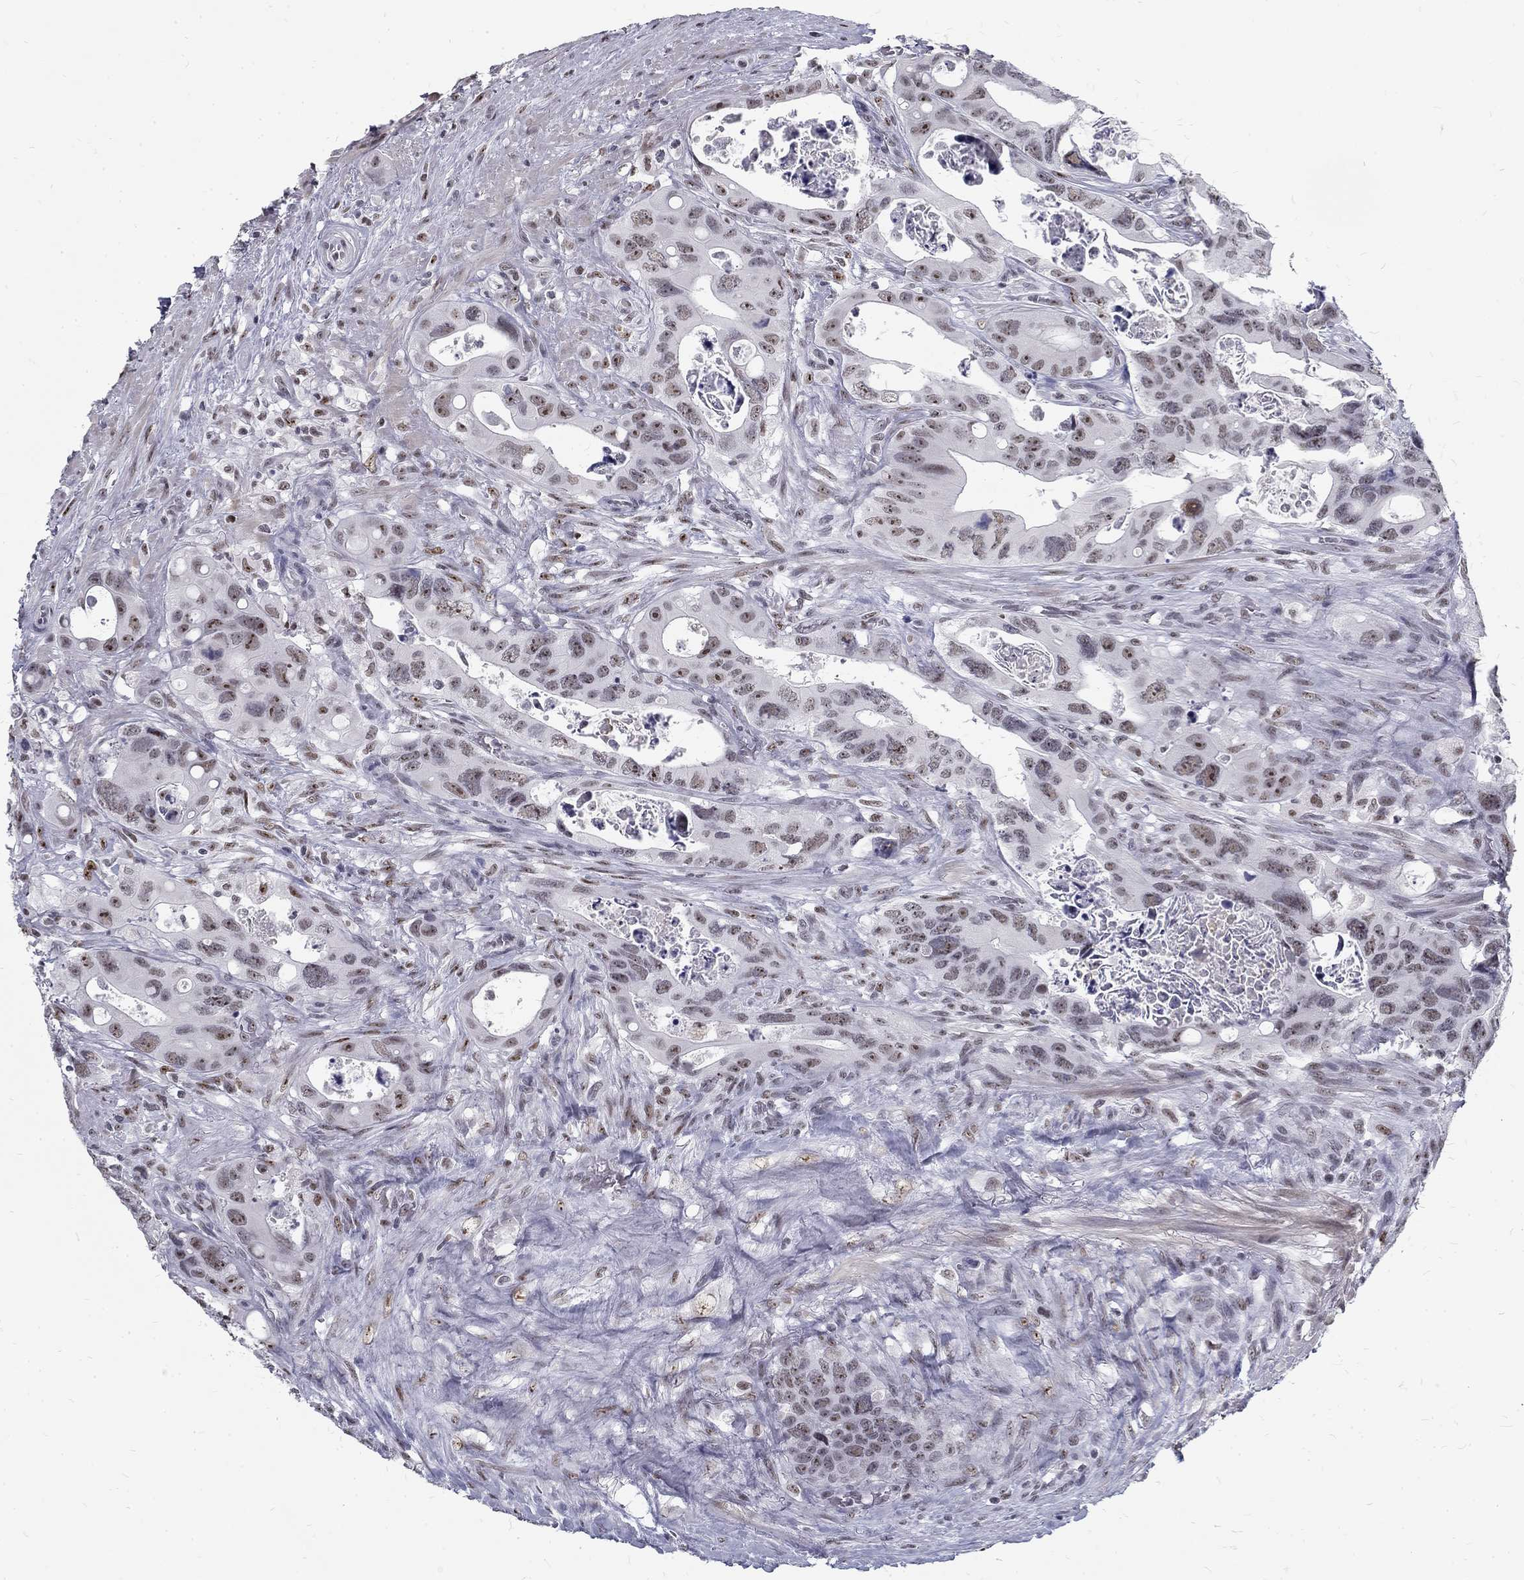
{"staining": {"intensity": "weak", "quantity": ">75%", "location": "nuclear"}, "tissue": "colorectal cancer", "cell_type": "Tumor cells", "image_type": "cancer", "snomed": [{"axis": "morphology", "description": "Adenocarcinoma, NOS"}, {"axis": "topography", "description": "Rectum"}], "caption": "The immunohistochemical stain shows weak nuclear expression in tumor cells of colorectal cancer tissue. (brown staining indicates protein expression, while blue staining denotes nuclei).", "gene": "SNORC", "patient": {"sex": "male", "age": 64}}